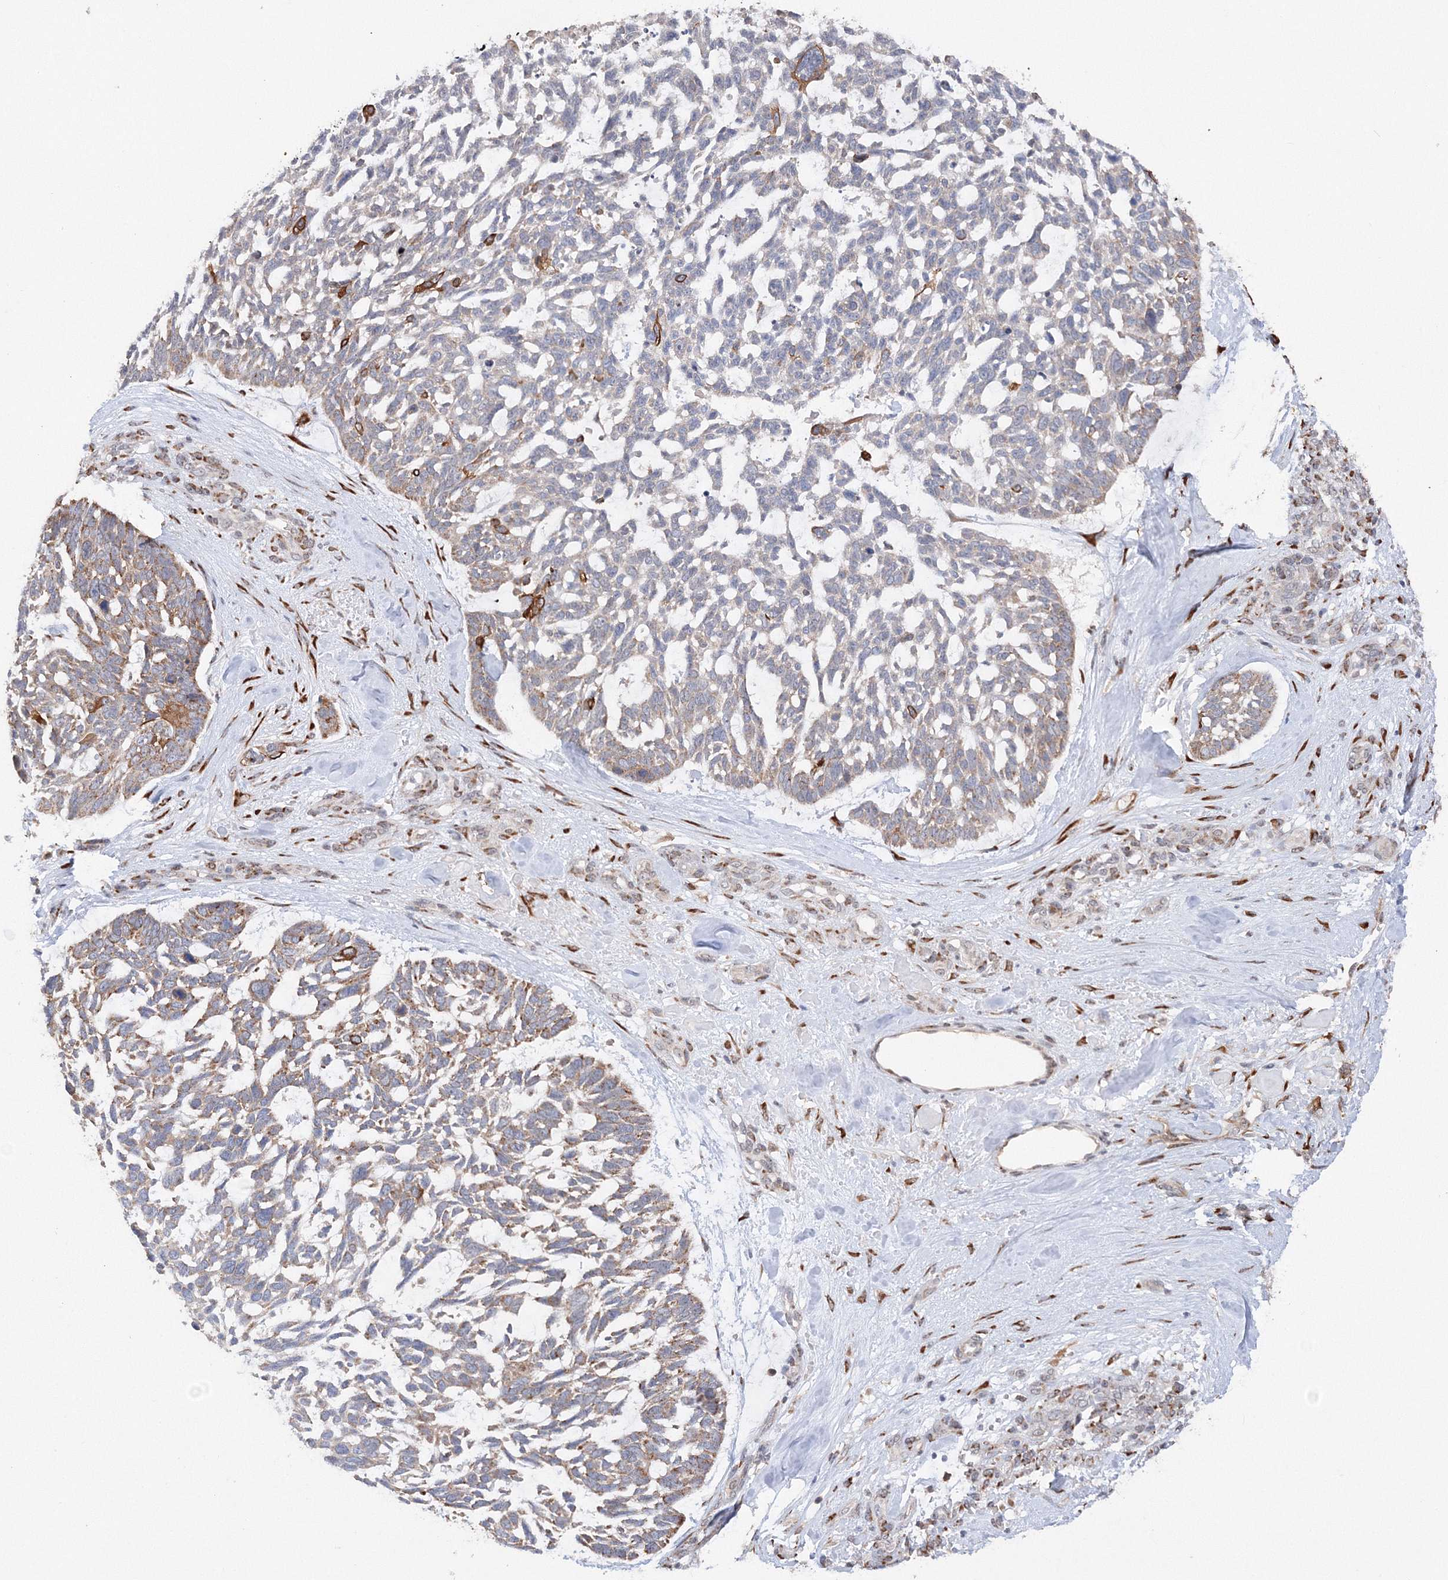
{"staining": {"intensity": "moderate", "quantity": "25%-75%", "location": "cytoplasmic/membranous"}, "tissue": "skin cancer", "cell_type": "Tumor cells", "image_type": "cancer", "snomed": [{"axis": "morphology", "description": "Basal cell carcinoma"}, {"axis": "topography", "description": "Skin"}], "caption": "Moderate cytoplasmic/membranous positivity for a protein is seen in approximately 25%-75% of tumor cells of skin cancer (basal cell carcinoma) using IHC.", "gene": "DIS3L2", "patient": {"sex": "male", "age": 88}}